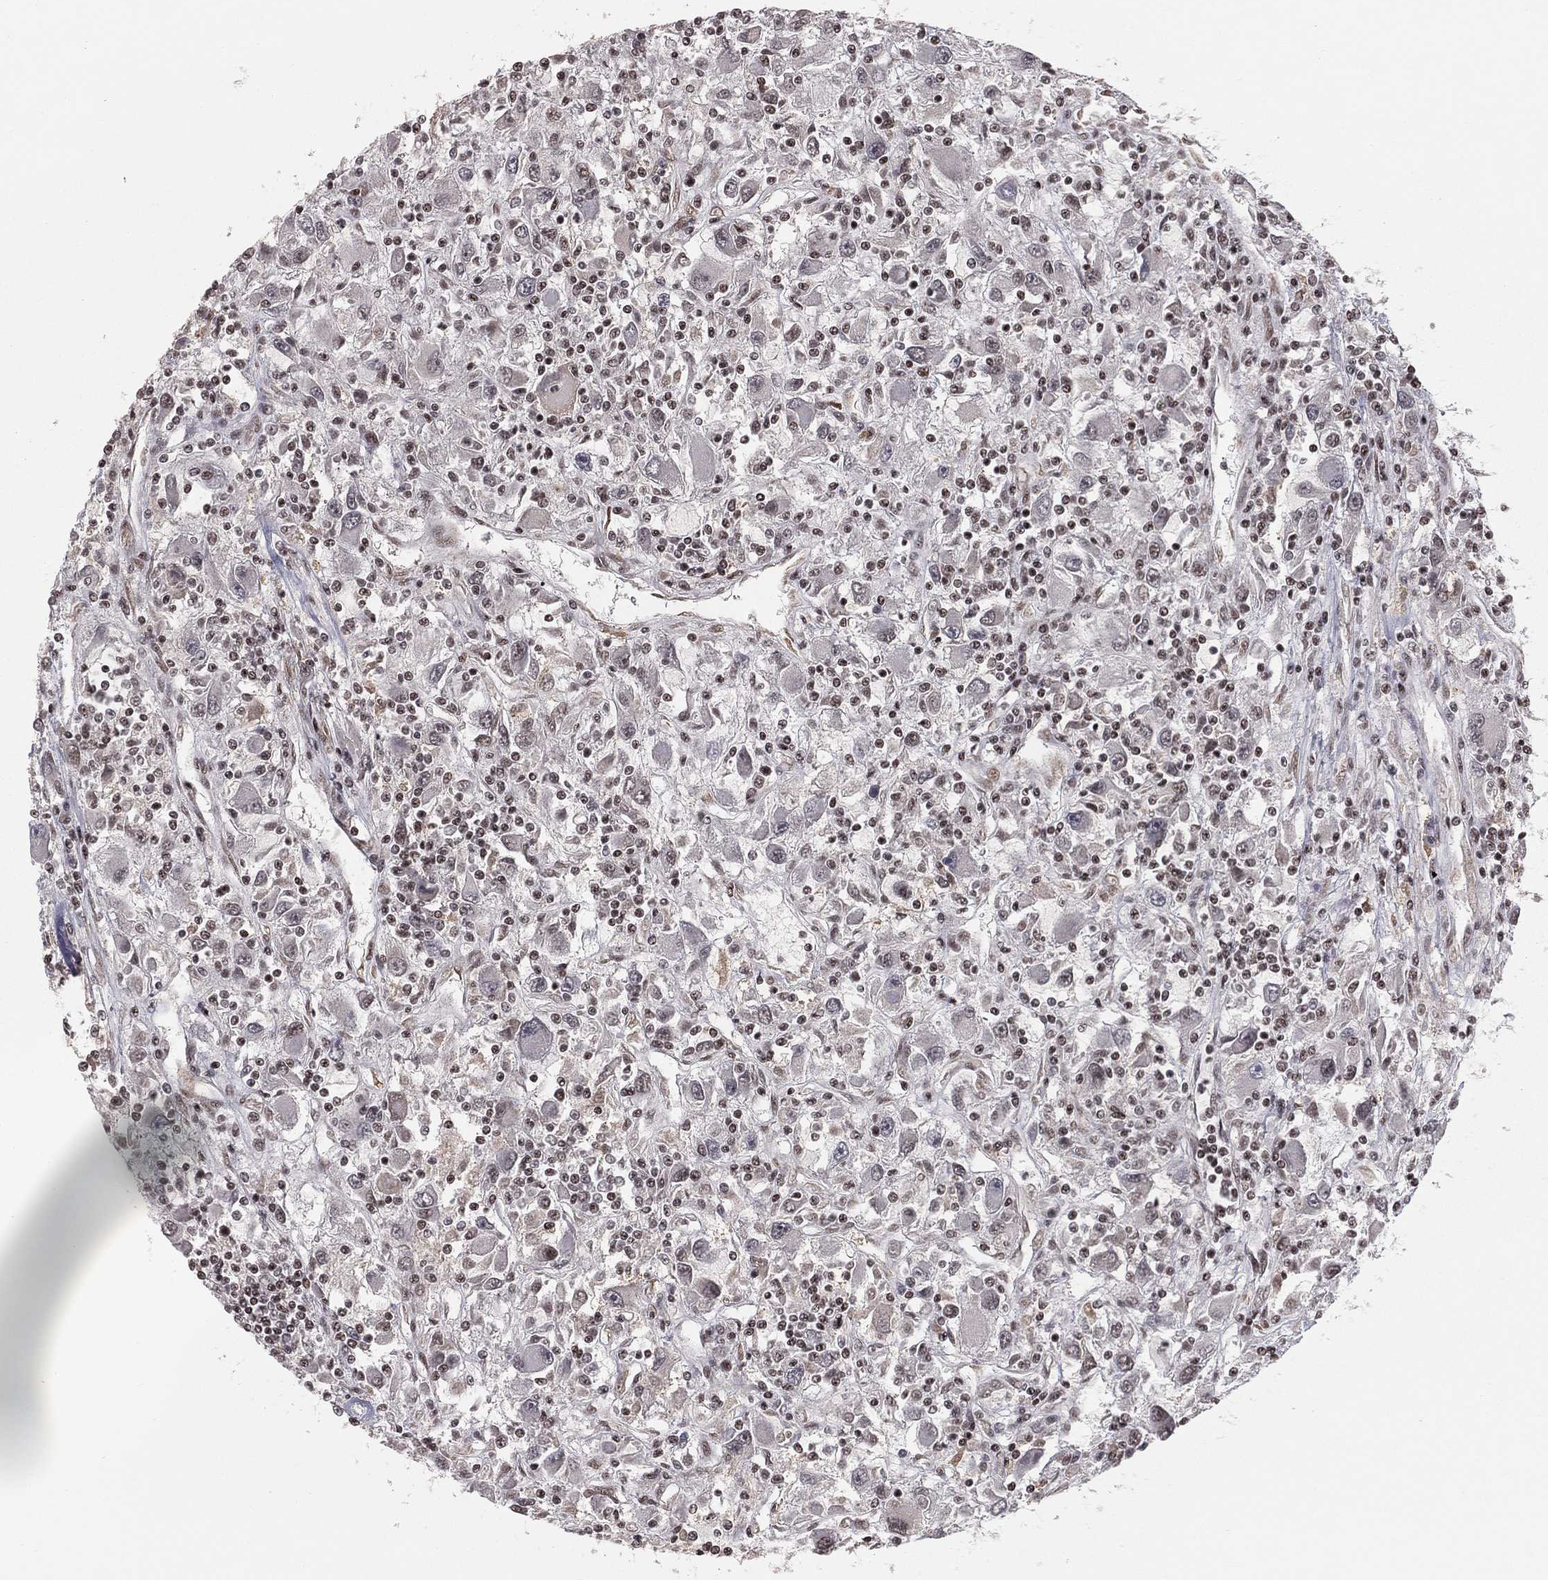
{"staining": {"intensity": "negative", "quantity": "none", "location": "none"}, "tissue": "renal cancer", "cell_type": "Tumor cells", "image_type": "cancer", "snomed": [{"axis": "morphology", "description": "Adenocarcinoma, NOS"}, {"axis": "topography", "description": "Kidney"}], "caption": "DAB immunohistochemical staining of human renal cancer (adenocarcinoma) demonstrates no significant staining in tumor cells. (DAB immunohistochemistry (IHC) with hematoxylin counter stain).", "gene": "NFYB", "patient": {"sex": "female", "age": 67}}